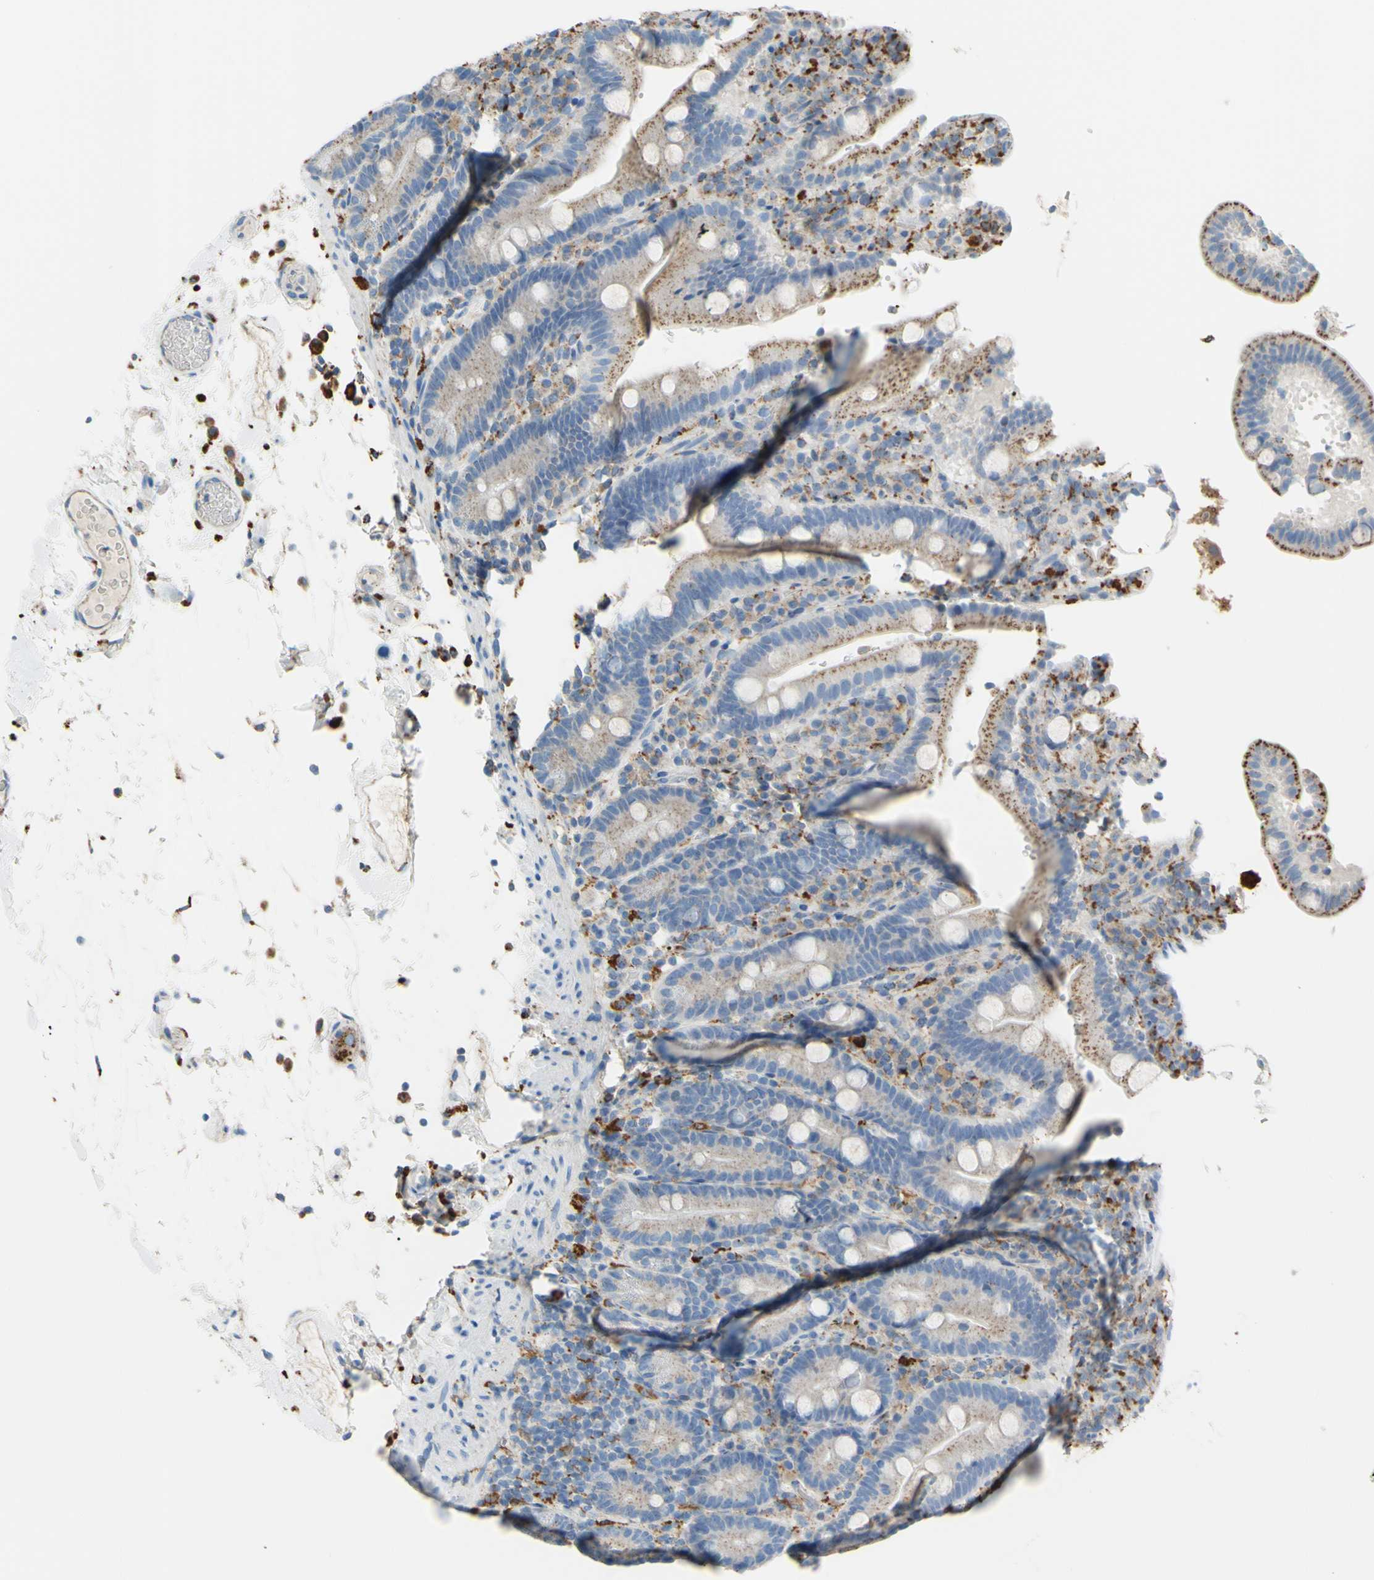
{"staining": {"intensity": "moderate", "quantity": ">75%", "location": "cytoplasmic/membranous"}, "tissue": "duodenum", "cell_type": "Glandular cells", "image_type": "normal", "snomed": [{"axis": "morphology", "description": "Normal tissue, NOS"}, {"axis": "topography", "description": "Small intestine, NOS"}], "caption": "A medium amount of moderate cytoplasmic/membranous staining is present in approximately >75% of glandular cells in benign duodenum. The protein is shown in brown color, while the nuclei are stained blue.", "gene": "CTSD", "patient": {"sex": "female", "age": 71}}